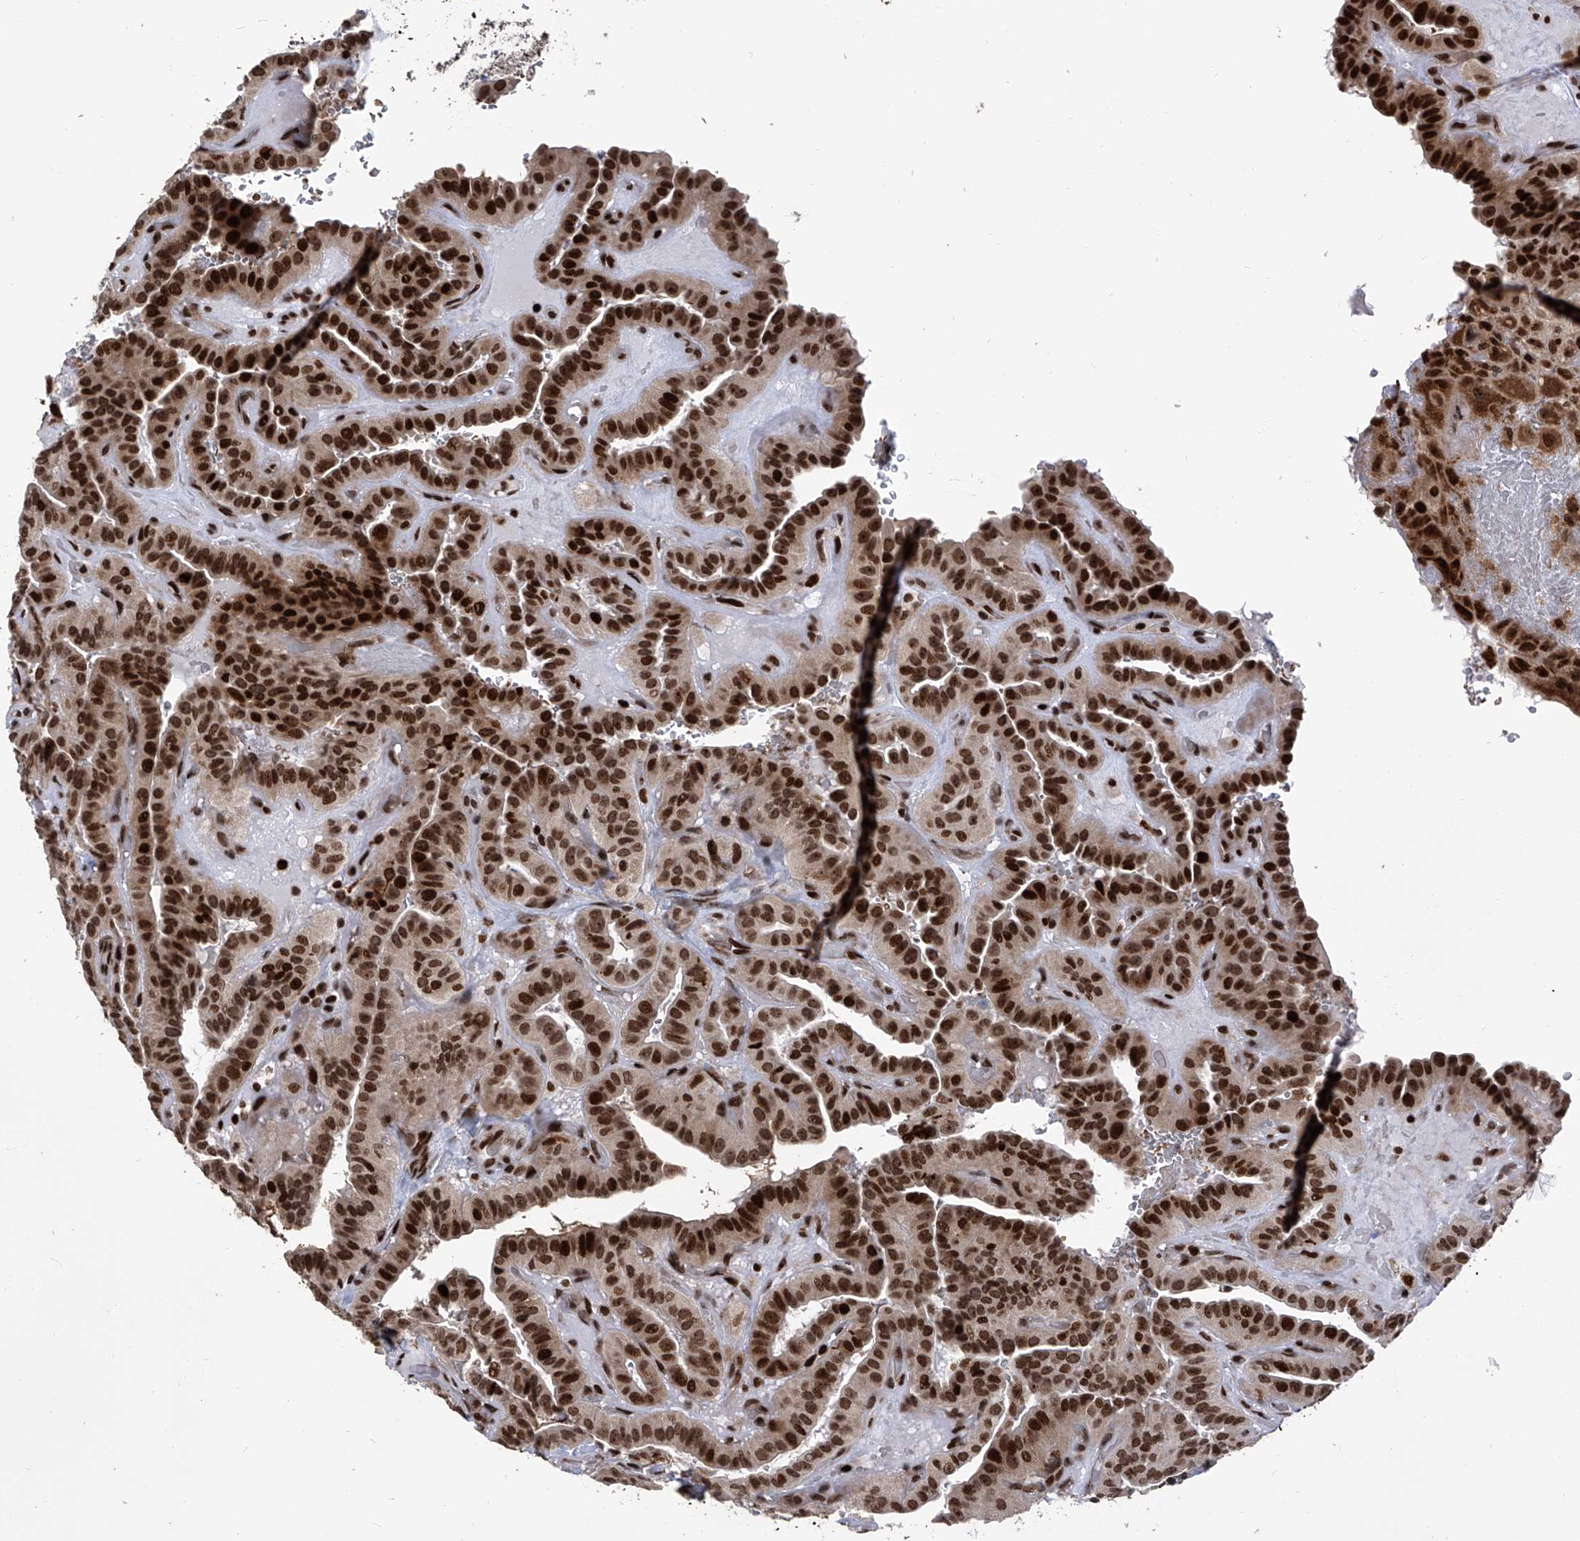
{"staining": {"intensity": "strong", "quantity": ">75%", "location": "nuclear"}, "tissue": "thyroid cancer", "cell_type": "Tumor cells", "image_type": "cancer", "snomed": [{"axis": "morphology", "description": "Papillary adenocarcinoma, NOS"}, {"axis": "topography", "description": "Thyroid gland"}], "caption": "Brown immunohistochemical staining in thyroid cancer displays strong nuclear positivity in approximately >75% of tumor cells. (DAB (3,3'-diaminobenzidine) IHC with brightfield microscopy, high magnification).", "gene": "PAK1IP1", "patient": {"sex": "male", "age": 77}}